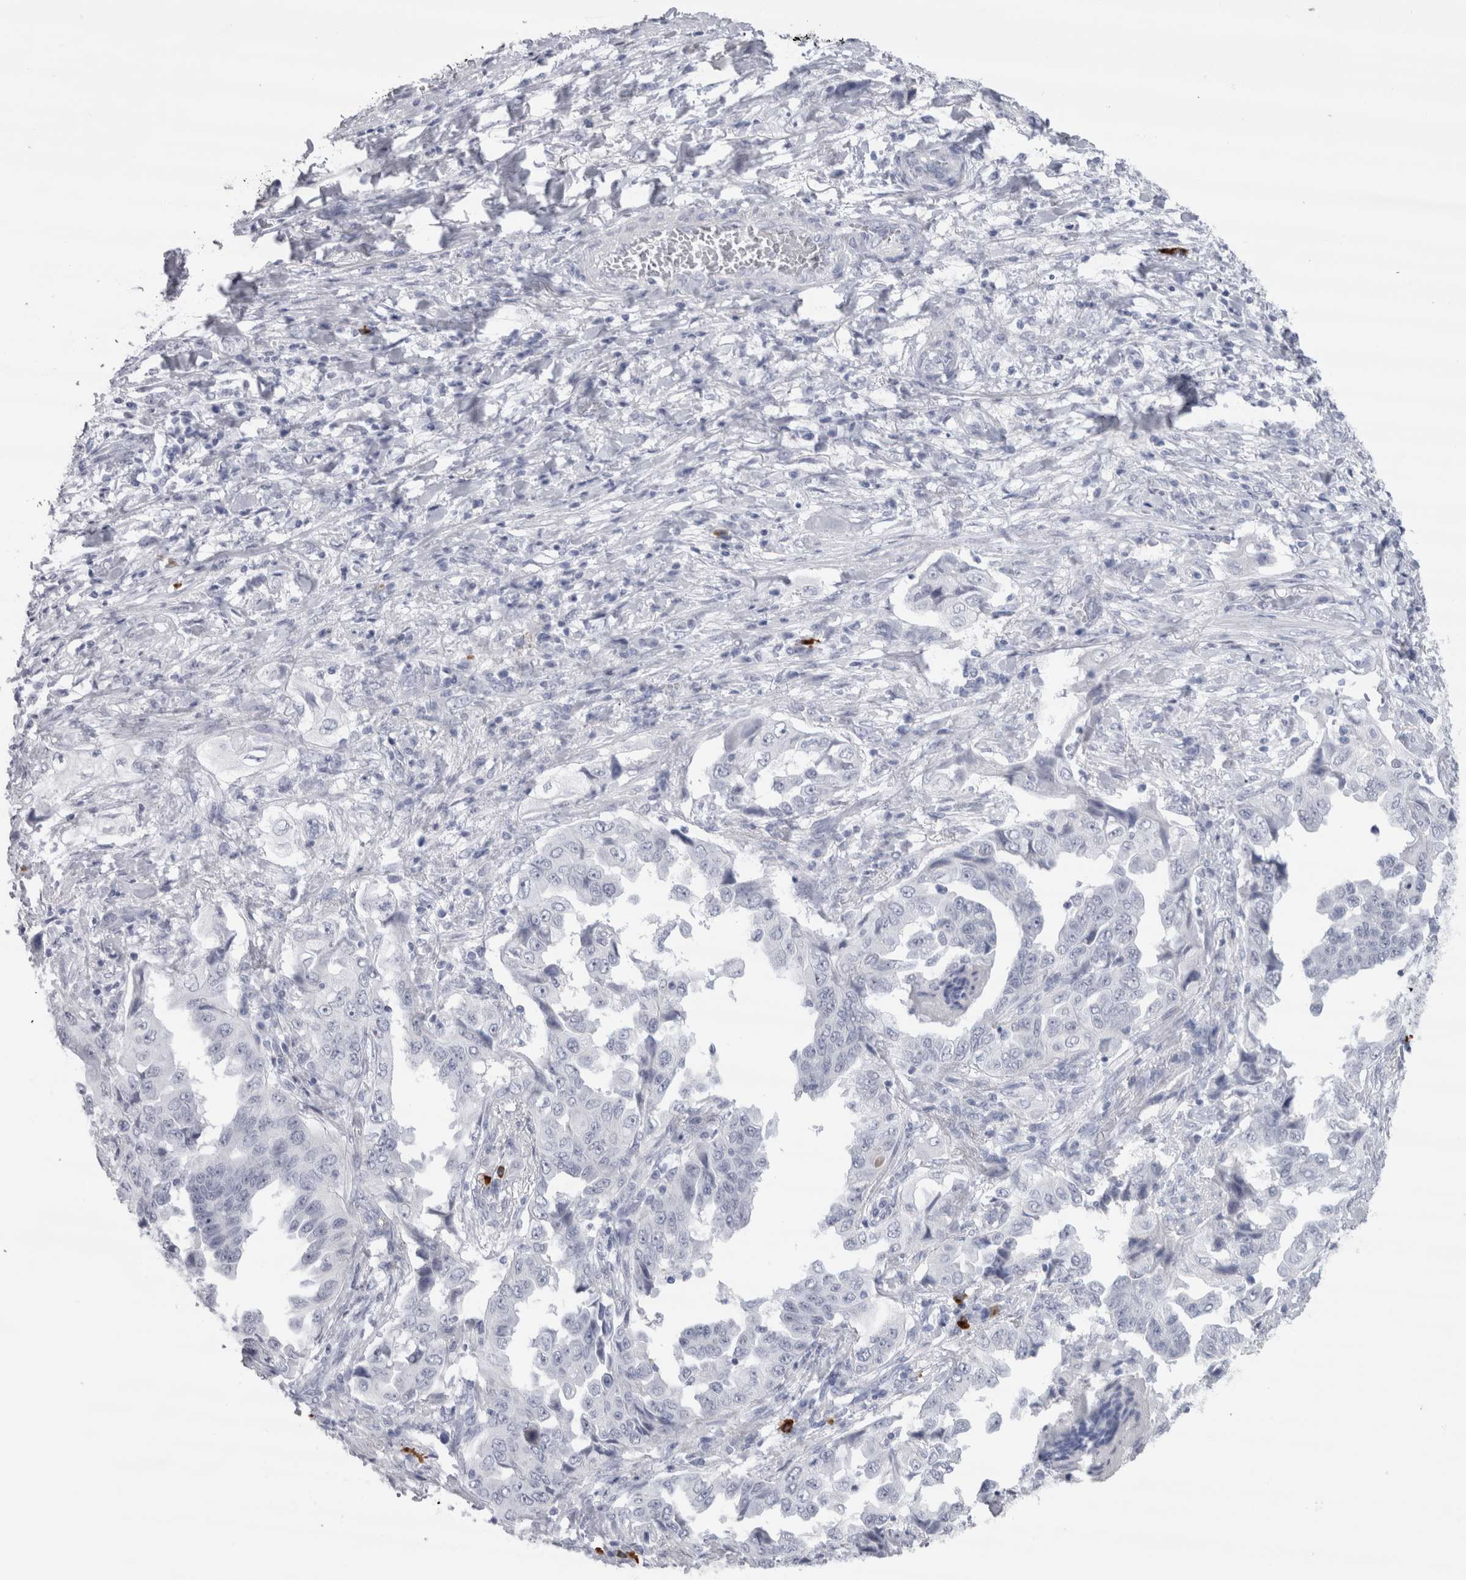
{"staining": {"intensity": "negative", "quantity": "none", "location": "none"}, "tissue": "lung cancer", "cell_type": "Tumor cells", "image_type": "cancer", "snomed": [{"axis": "morphology", "description": "Adenocarcinoma, NOS"}, {"axis": "topography", "description": "Lung"}], "caption": "This is a micrograph of immunohistochemistry staining of lung cancer, which shows no expression in tumor cells.", "gene": "CDH17", "patient": {"sex": "female", "age": 51}}